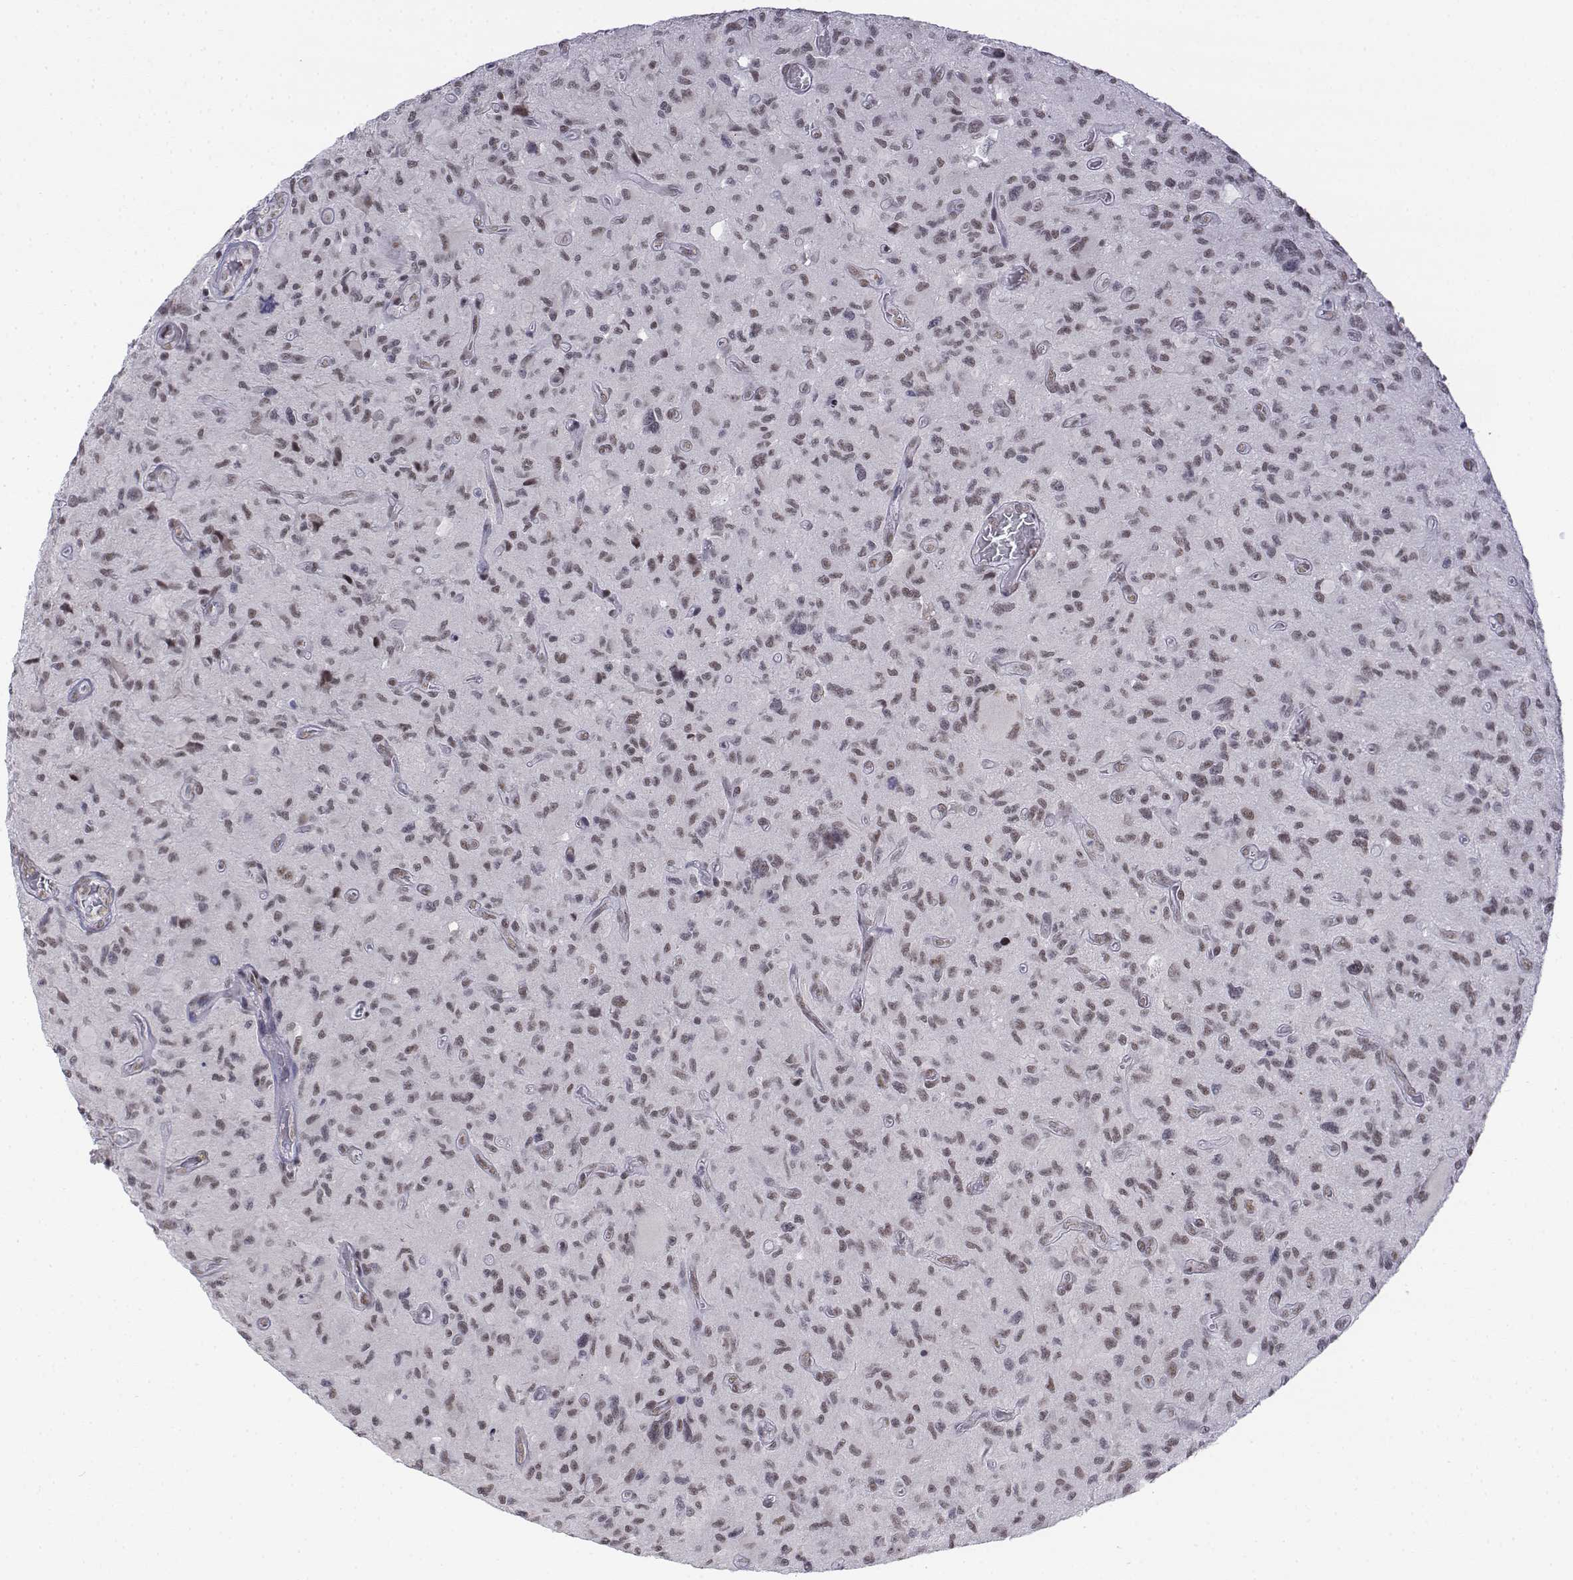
{"staining": {"intensity": "weak", "quantity": ">75%", "location": "nuclear"}, "tissue": "glioma", "cell_type": "Tumor cells", "image_type": "cancer", "snomed": [{"axis": "morphology", "description": "Glioma, malignant, NOS"}, {"axis": "morphology", "description": "Glioma, malignant, High grade"}, {"axis": "topography", "description": "Brain"}], "caption": "Immunohistochemical staining of human glioma (malignant) shows low levels of weak nuclear staining in about >75% of tumor cells.", "gene": "SETD1A", "patient": {"sex": "female", "age": 71}}